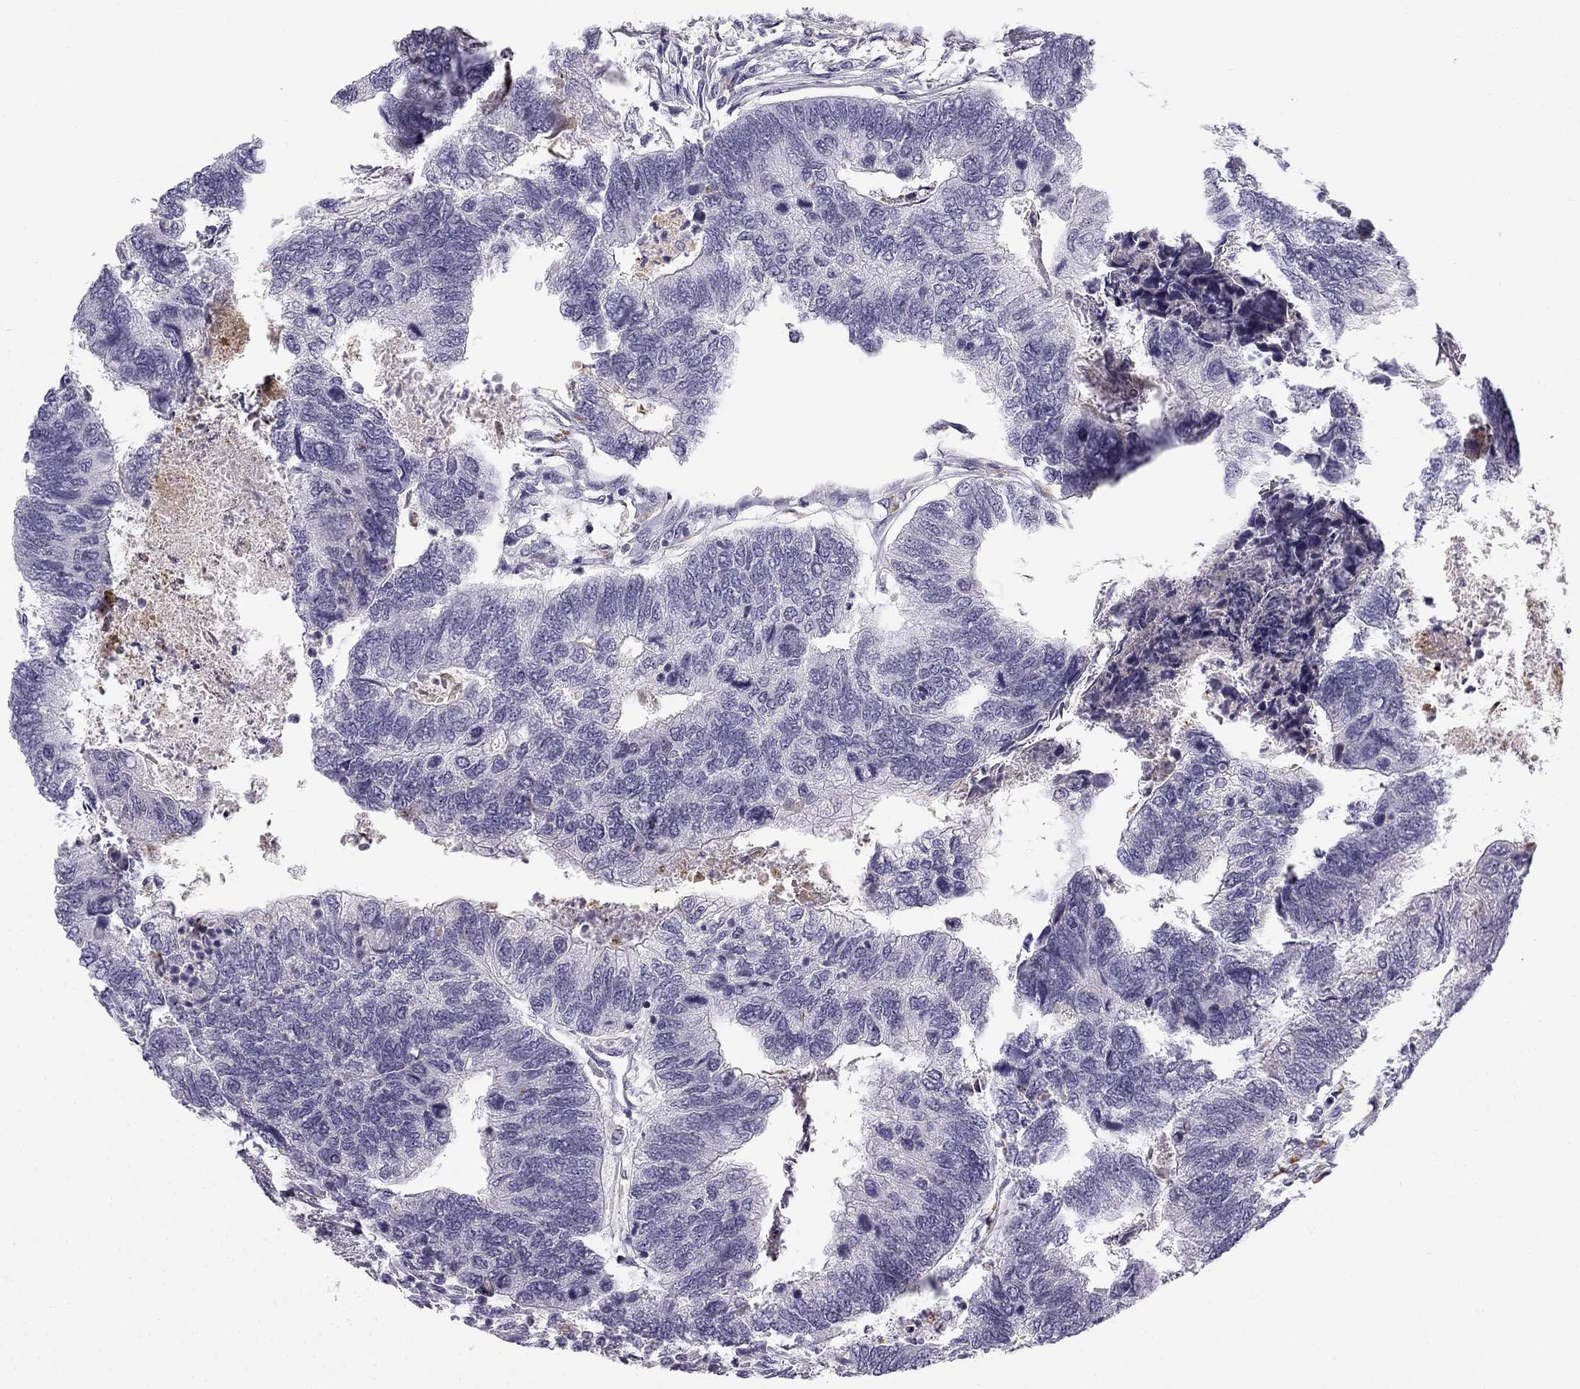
{"staining": {"intensity": "negative", "quantity": "none", "location": "none"}, "tissue": "colorectal cancer", "cell_type": "Tumor cells", "image_type": "cancer", "snomed": [{"axis": "morphology", "description": "Adenocarcinoma, NOS"}, {"axis": "topography", "description": "Colon"}], "caption": "Immunohistochemical staining of human colorectal cancer (adenocarcinoma) exhibits no significant positivity in tumor cells.", "gene": "MC5R", "patient": {"sex": "female", "age": 67}}